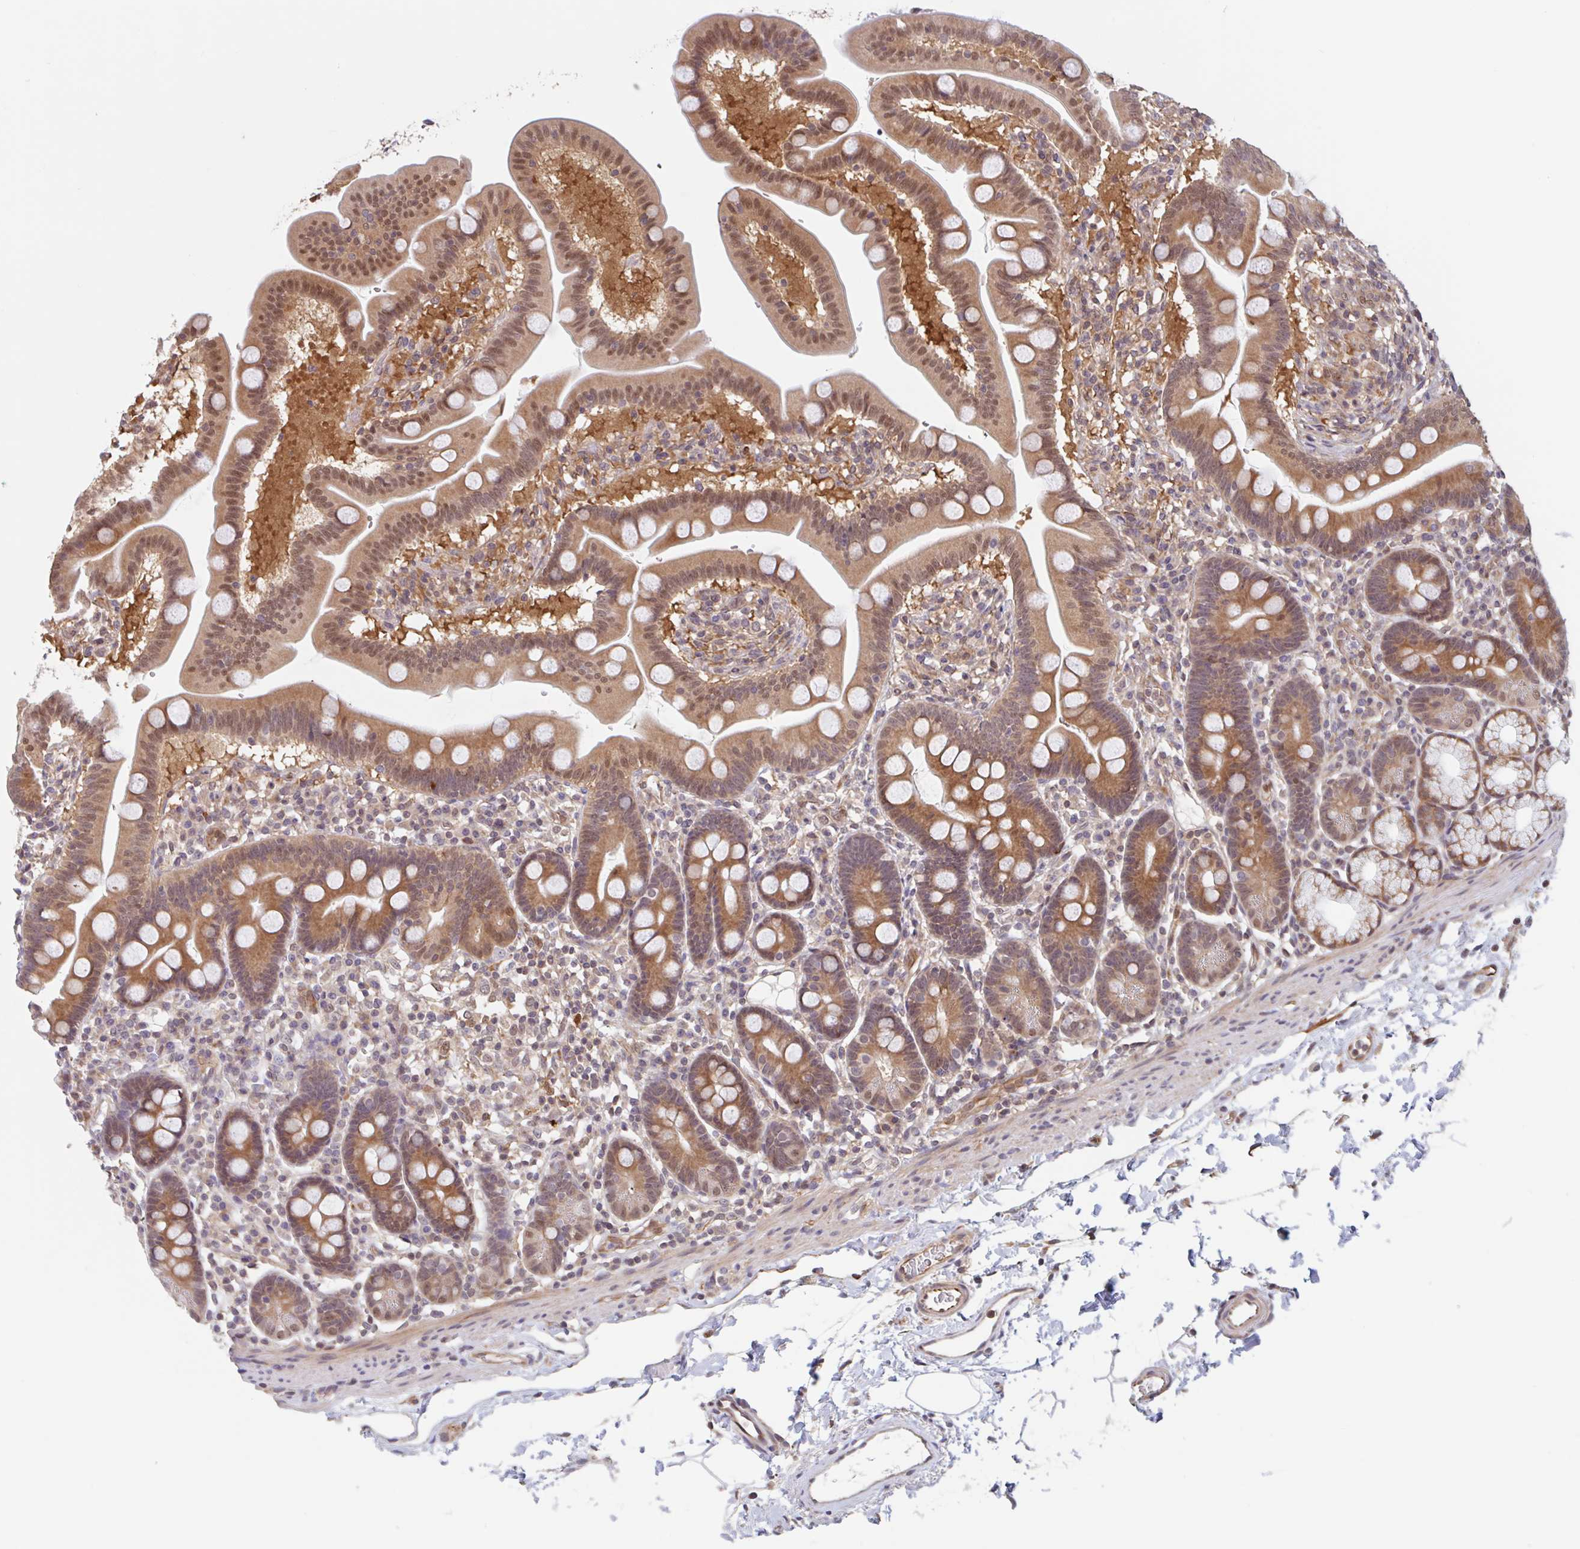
{"staining": {"intensity": "moderate", "quantity": ">75%", "location": "cytoplasmic/membranous,nuclear"}, "tissue": "duodenum", "cell_type": "Glandular cells", "image_type": "normal", "snomed": [{"axis": "morphology", "description": "Normal tissue, NOS"}, {"axis": "topography", "description": "Duodenum"}], "caption": "The histopathology image demonstrates a brown stain indicating the presence of a protein in the cytoplasmic/membranous,nuclear of glandular cells in duodenum.", "gene": "NUB1", "patient": {"sex": "male", "age": 59}}